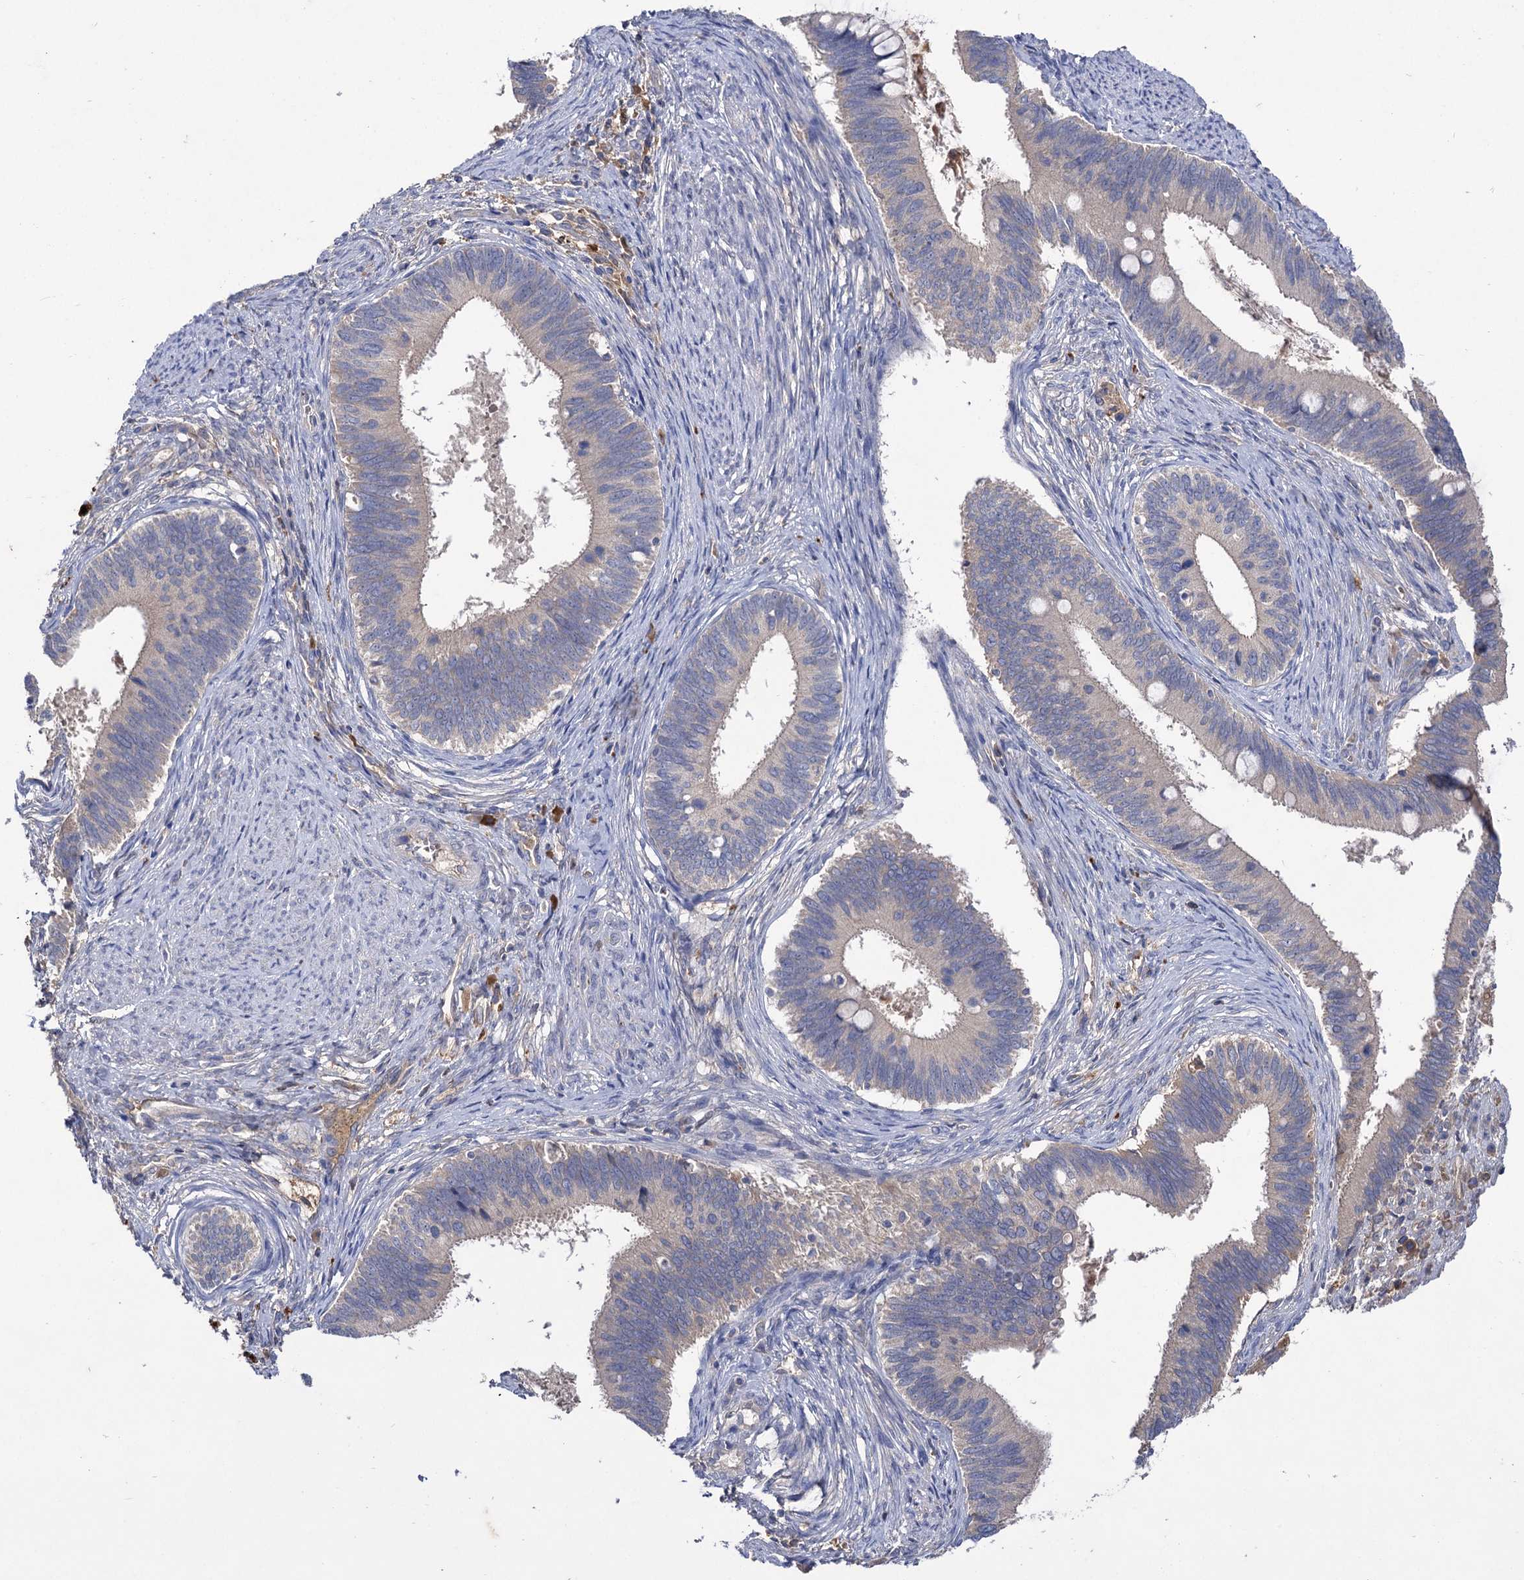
{"staining": {"intensity": "negative", "quantity": "none", "location": "none"}, "tissue": "cervical cancer", "cell_type": "Tumor cells", "image_type": "cancer", "snomed": [{"axis": "morphology", "description": "Adenocarcinoma, NOS"}, {"axis": "topography", "description": "Cervix"}], "caption": "Micrograph shows no protein positivity in tumor cells of adenocarcinoma (cervical) tissue.", "gene": "USP50", "patient": {"sex": "female", "age": 42}}